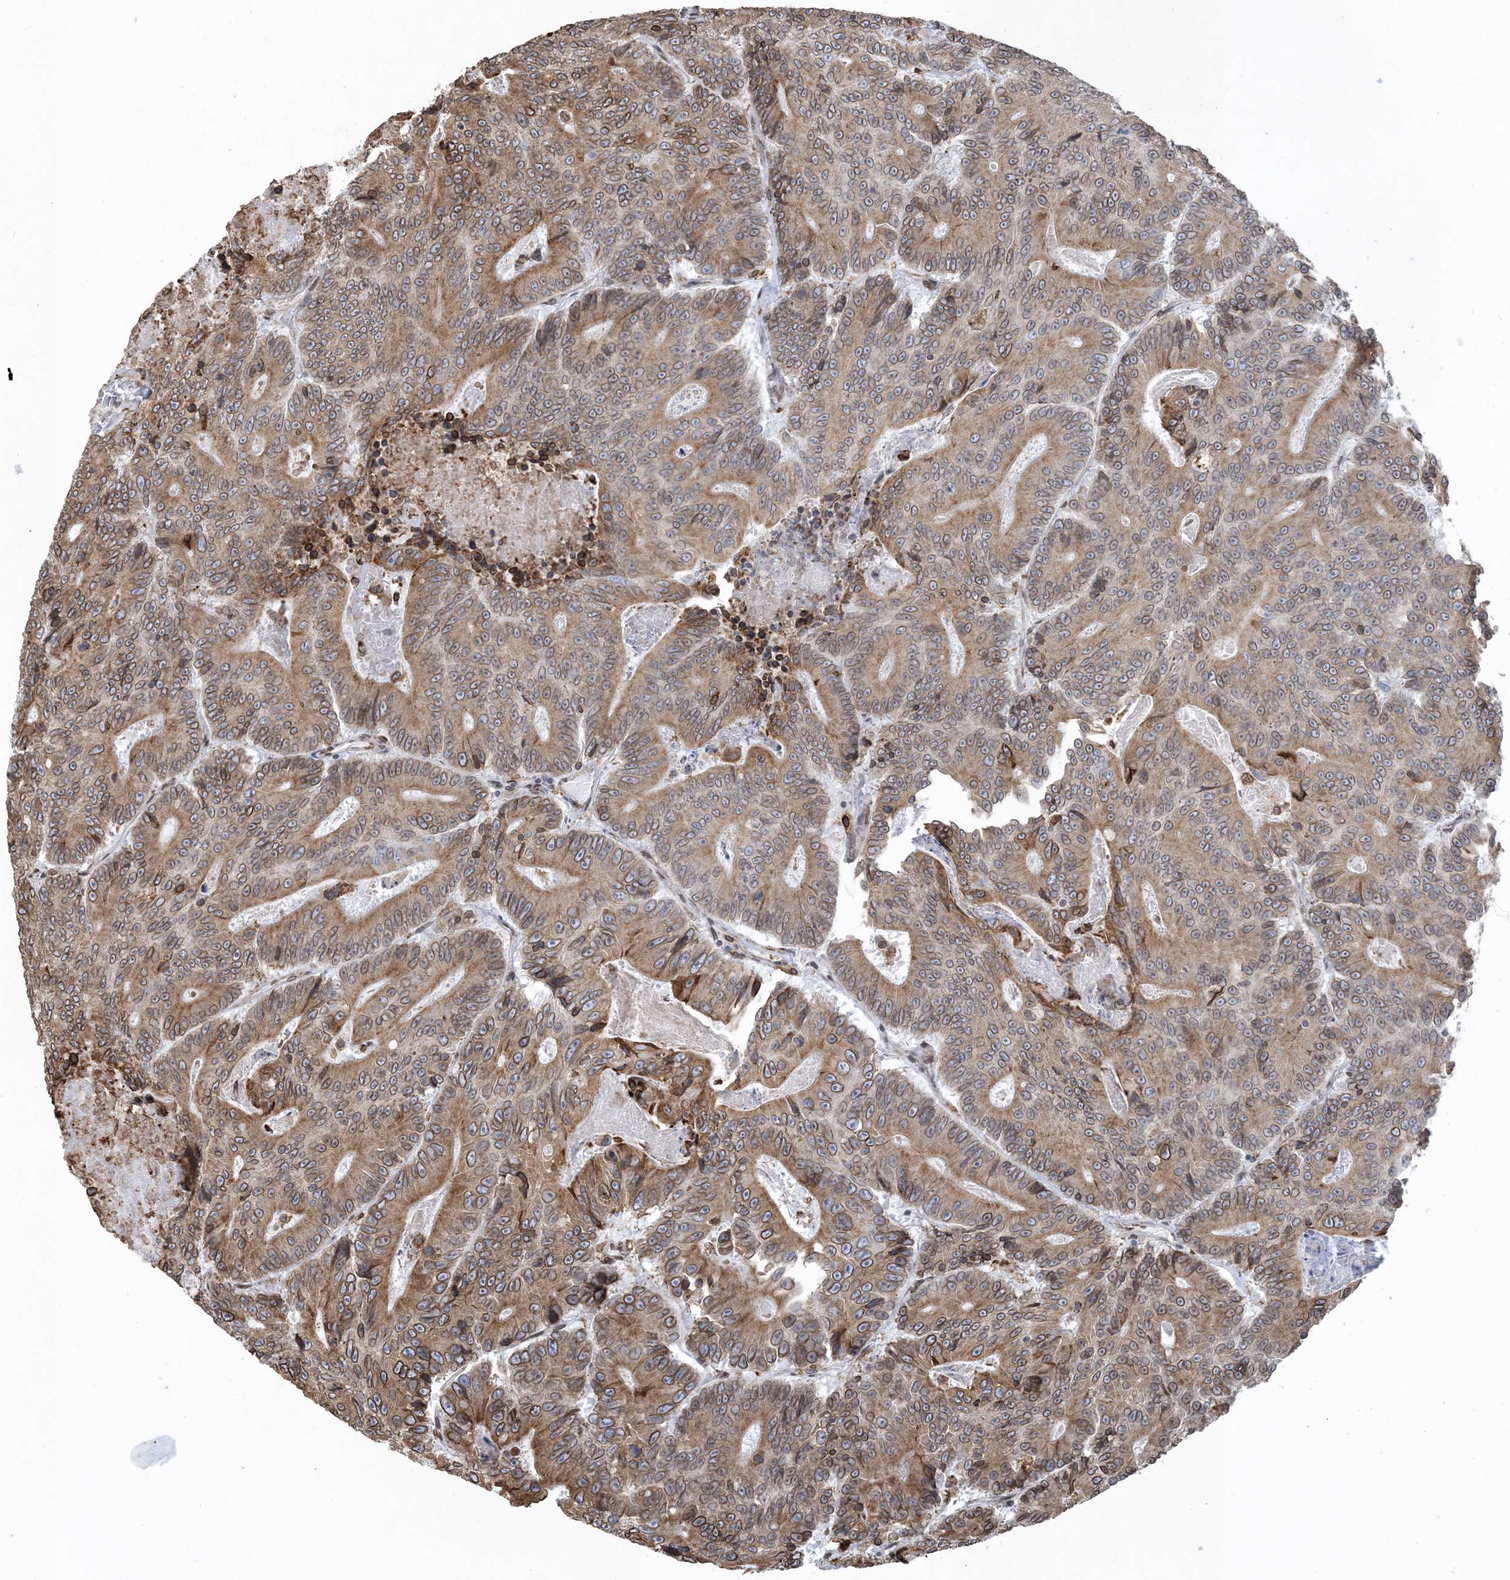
{"staining": {"intensity": "strong", "quantity": ">75%", "location": "cytoplasmic/membranous"}, "tissue": "colorectal cancer", "cell_type": "Tumor cells", "image_type": "cancer", "snomed": [{"axis": "morphology", "description": "Adenocarcinoma, NOS"}, {"axis": "topography", "description": "Colon"}], "caption": "Immunohistochemistry micrograph of human colorectal cancer stained for a protein (brown), which displays high levels of strong cytoplasmic/membranous expression in about >75% of tumor cells.", "gene": "SHANK1", "patient": {"sex": "male", "age": 83}}